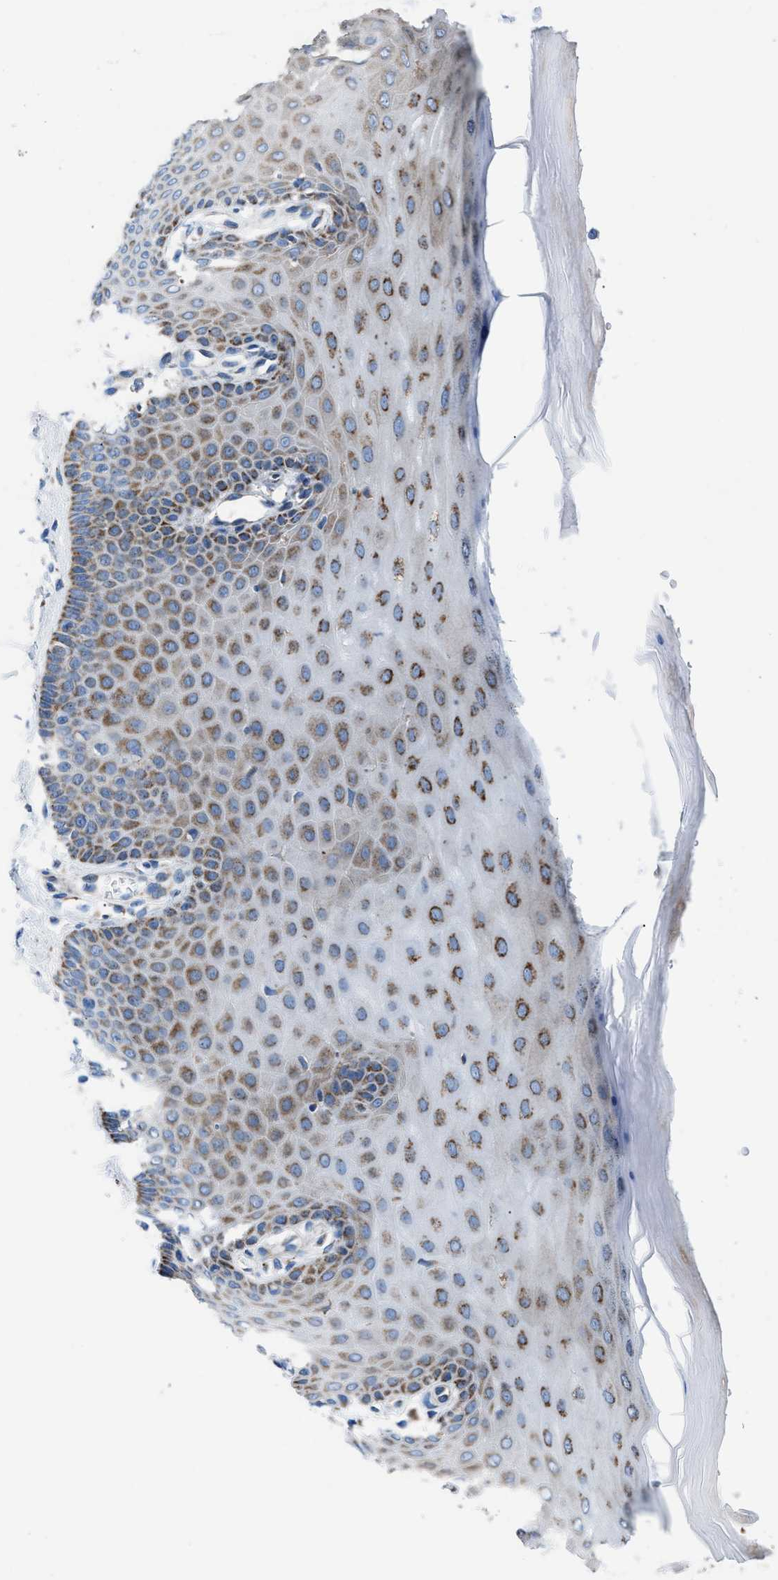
{"staining": {"intensity": "weak", "quantity": "<25%", "location": "cytoplasmic/membranous"}, "tissue": "cervix", "cell_type": "Glandular cells", "image_type": "normal", "snomed": [{"axis": "morphology", "description": "Normal tissue, NOS"}, {"axis": "topography", "description": "Cervix"}], "caption": "This photomicrograph is of normal cervix stained with immunohistochemistry (IHC) to label a protein in brown with the nuclei are counter-stained blue. There is no positivity in glandular cells.", "gene": "ZDHHC3", "patient": {"sex": "female", "age": 55}}